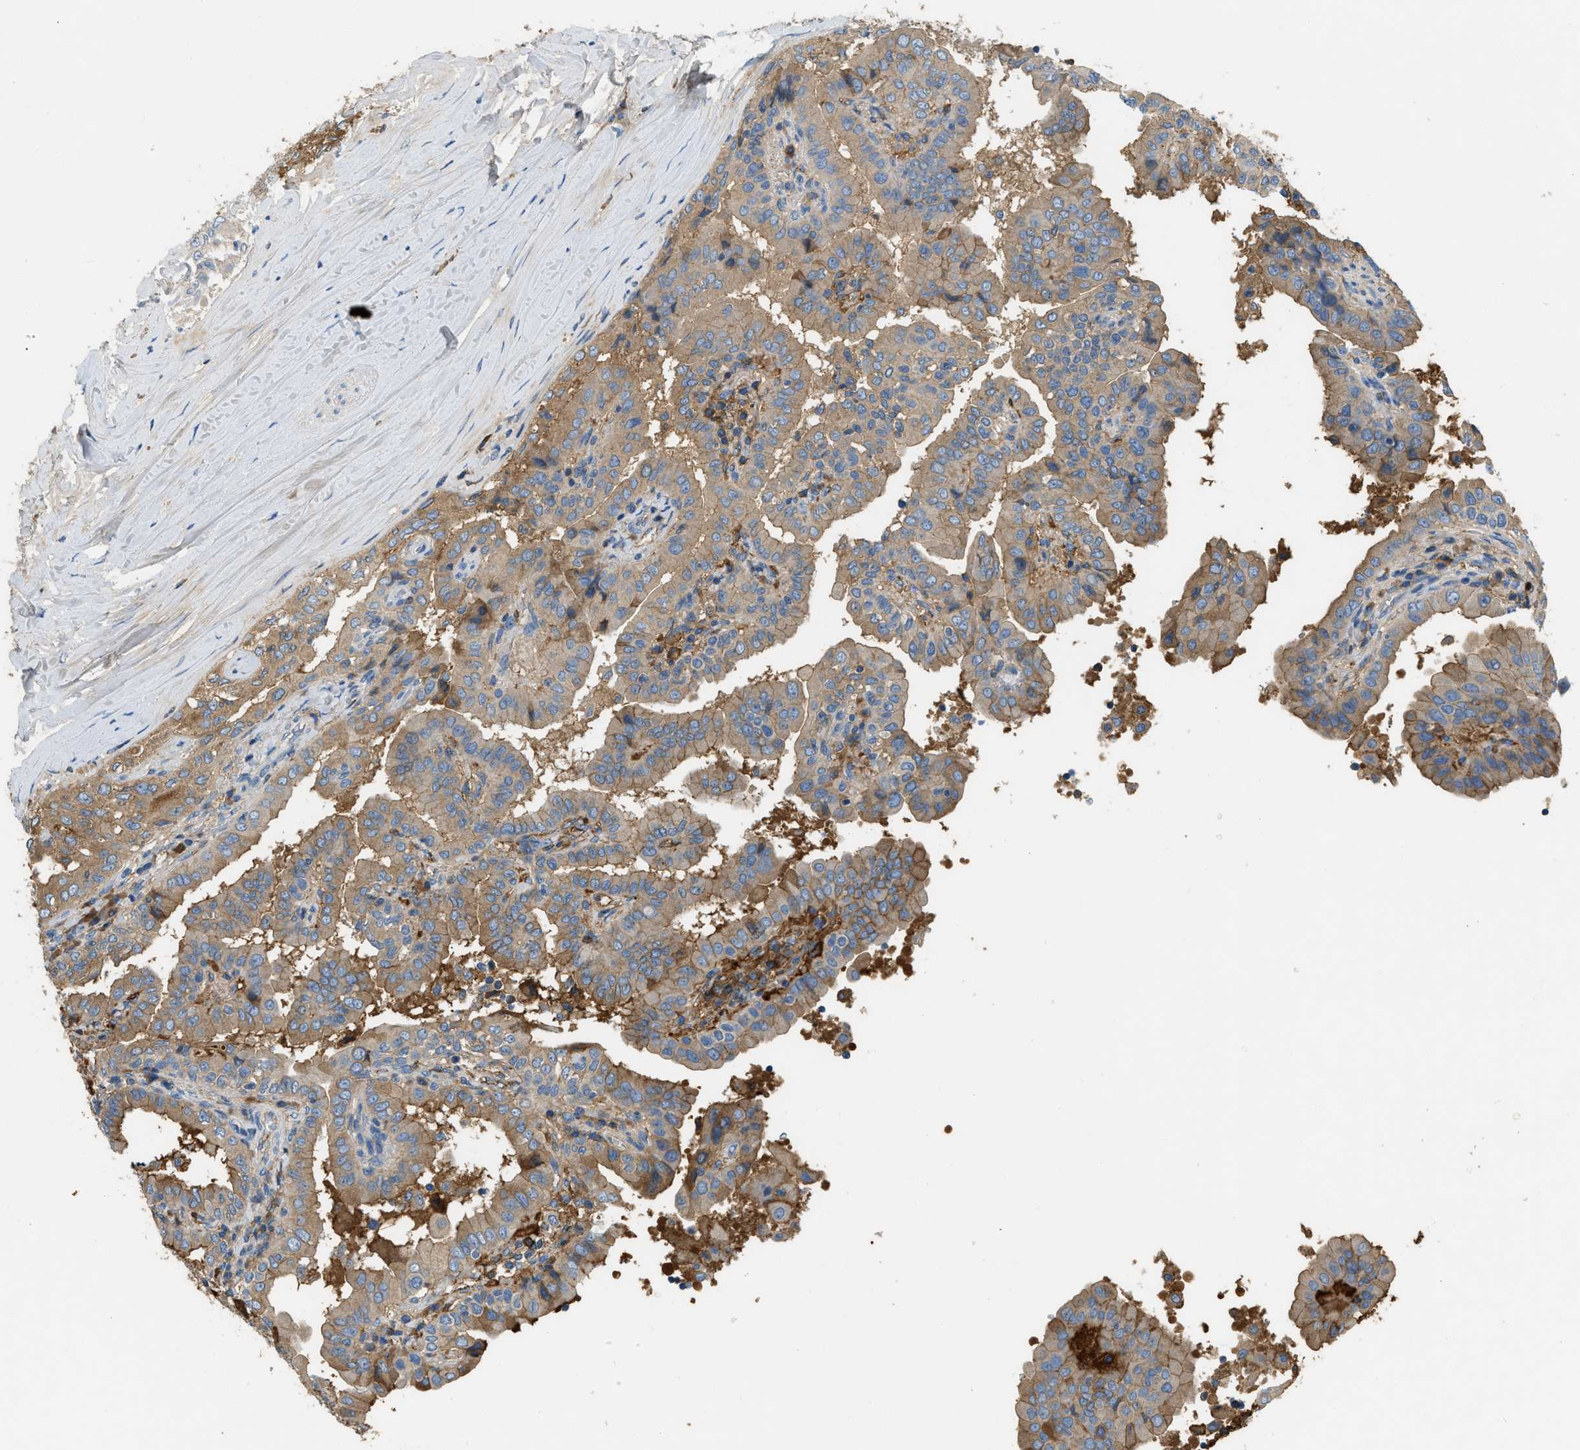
{"staining": {"intensity": "moderate", "quantity": "25%-75%", "location": "cytoplasmic/membranous"}, "tissue": "thyroid cancer", "cell_type": "Tumor cells", "image_type": "cancer", "snomed": [{"axis": "morphology", "description": "Papillary adenocarcinoma, NOS"}, {"axis": "topography", "description": "Thyroid gland"}], "caption": "Immunohistochemistry of thyroid cancer (papillary adenocarcinoma) reveals medium levels of moderate cytoplasmic/membranous staining in approximately 25%-75% of tumor cells.", "gene": "STC1", "patient": {"sex": "male", "age": 33}}